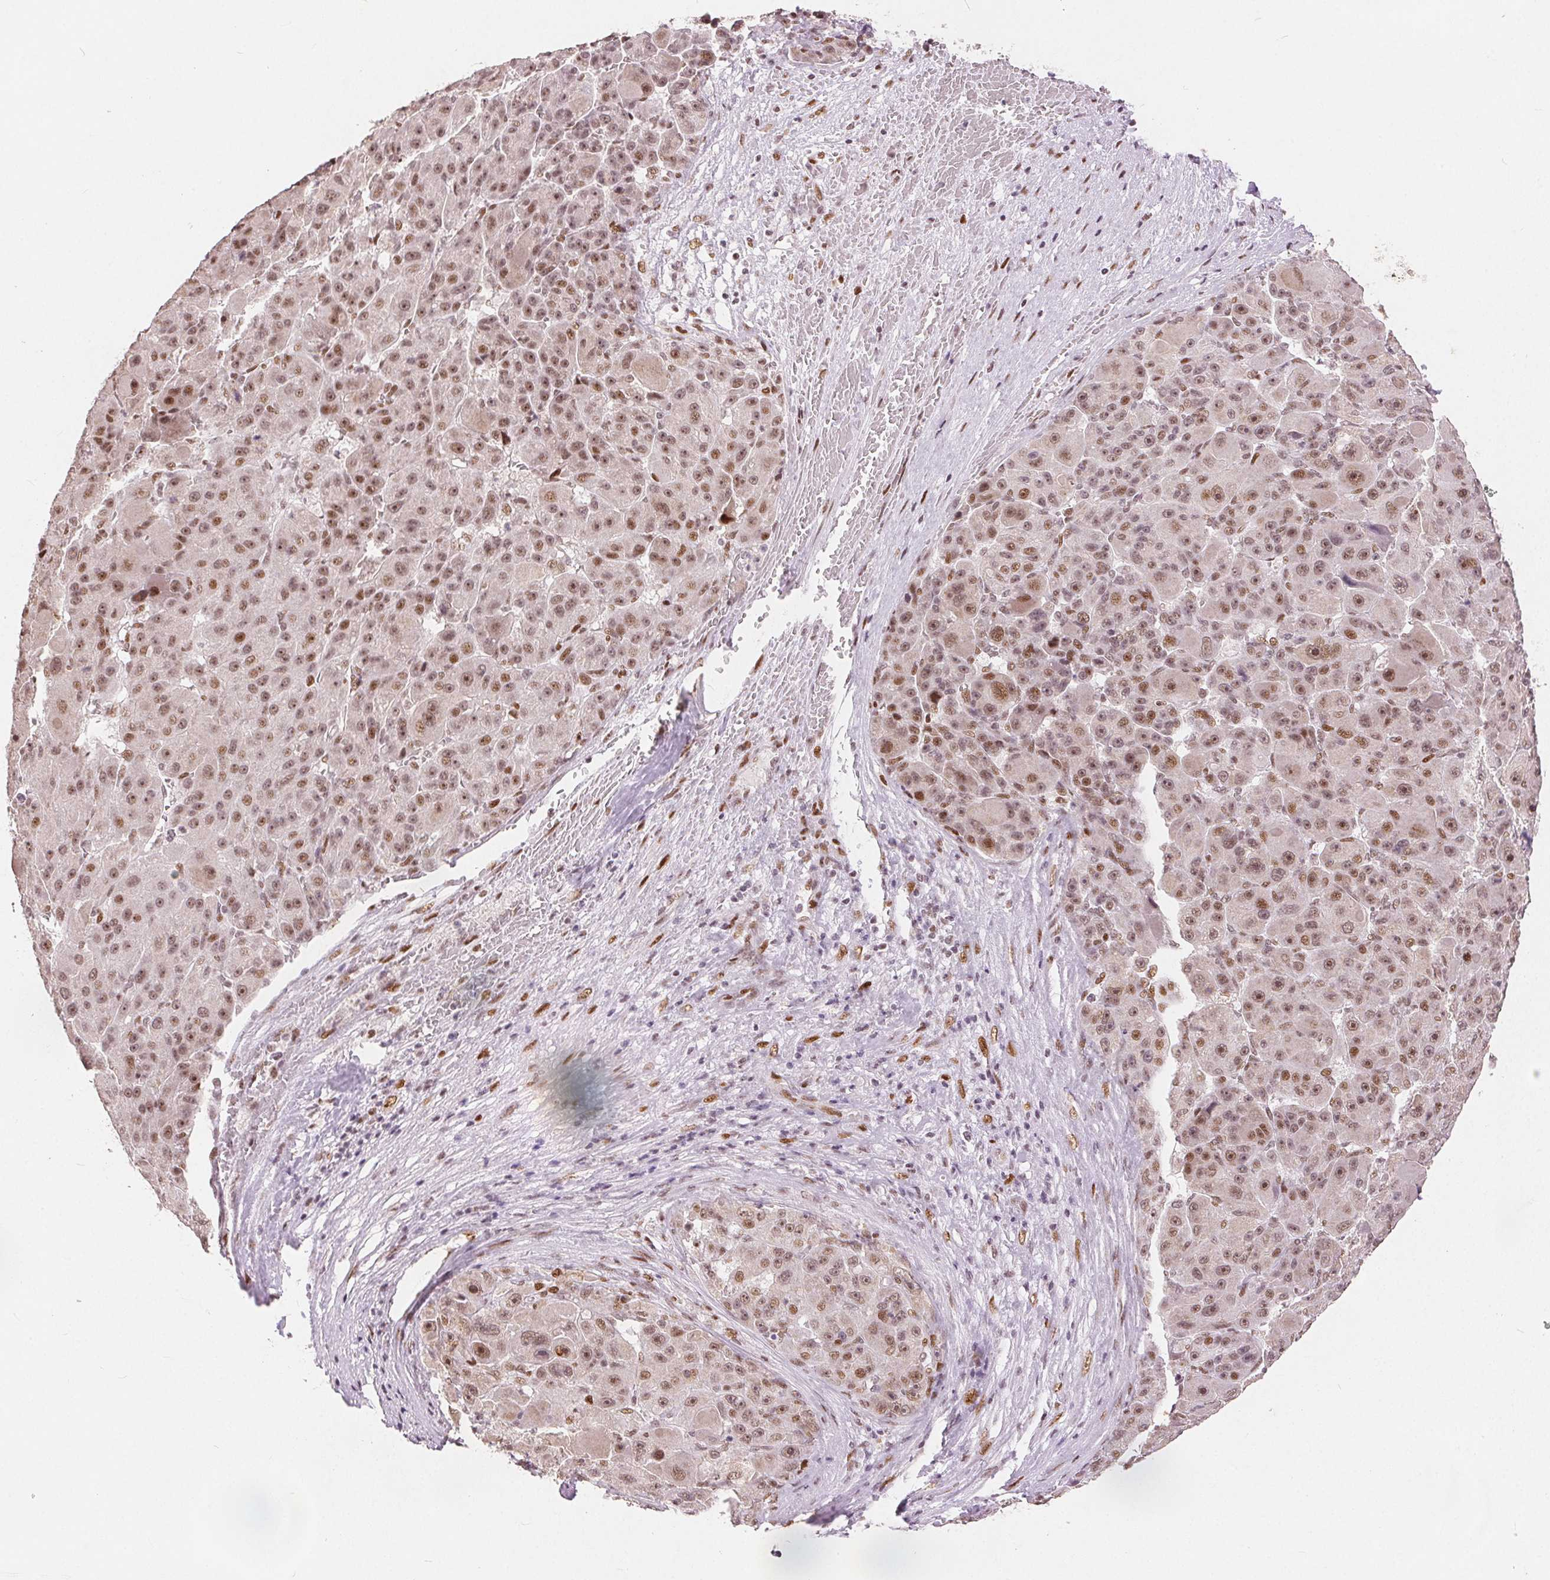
{"staining": {"intensity": "moderate", "quantity": ">75%", "location": "nuclear"}, "tissue": "liver cancer", "cell_type": "Tumor cells", "image_type": "cancer", "snomed": [{"axis": "morphology", "description": "Carcinoma, Hepatocellular, NOS"}, {"axis": "topography", "description": "Liver"}], "caption": "Protein expression analysis of human liver hepatocellular carcinoma reveals moderate nuclear expression in about >75% of tumor cells. The staining was performed using DAB (3,3'-diaminobenzidine) to visualize the protein expression in brown, while the nuclei were stained in blue with hematoxylin (Magnification: 20x).", "gene": "ZNF703", "patient": {"sex": "male", "age": 76}}